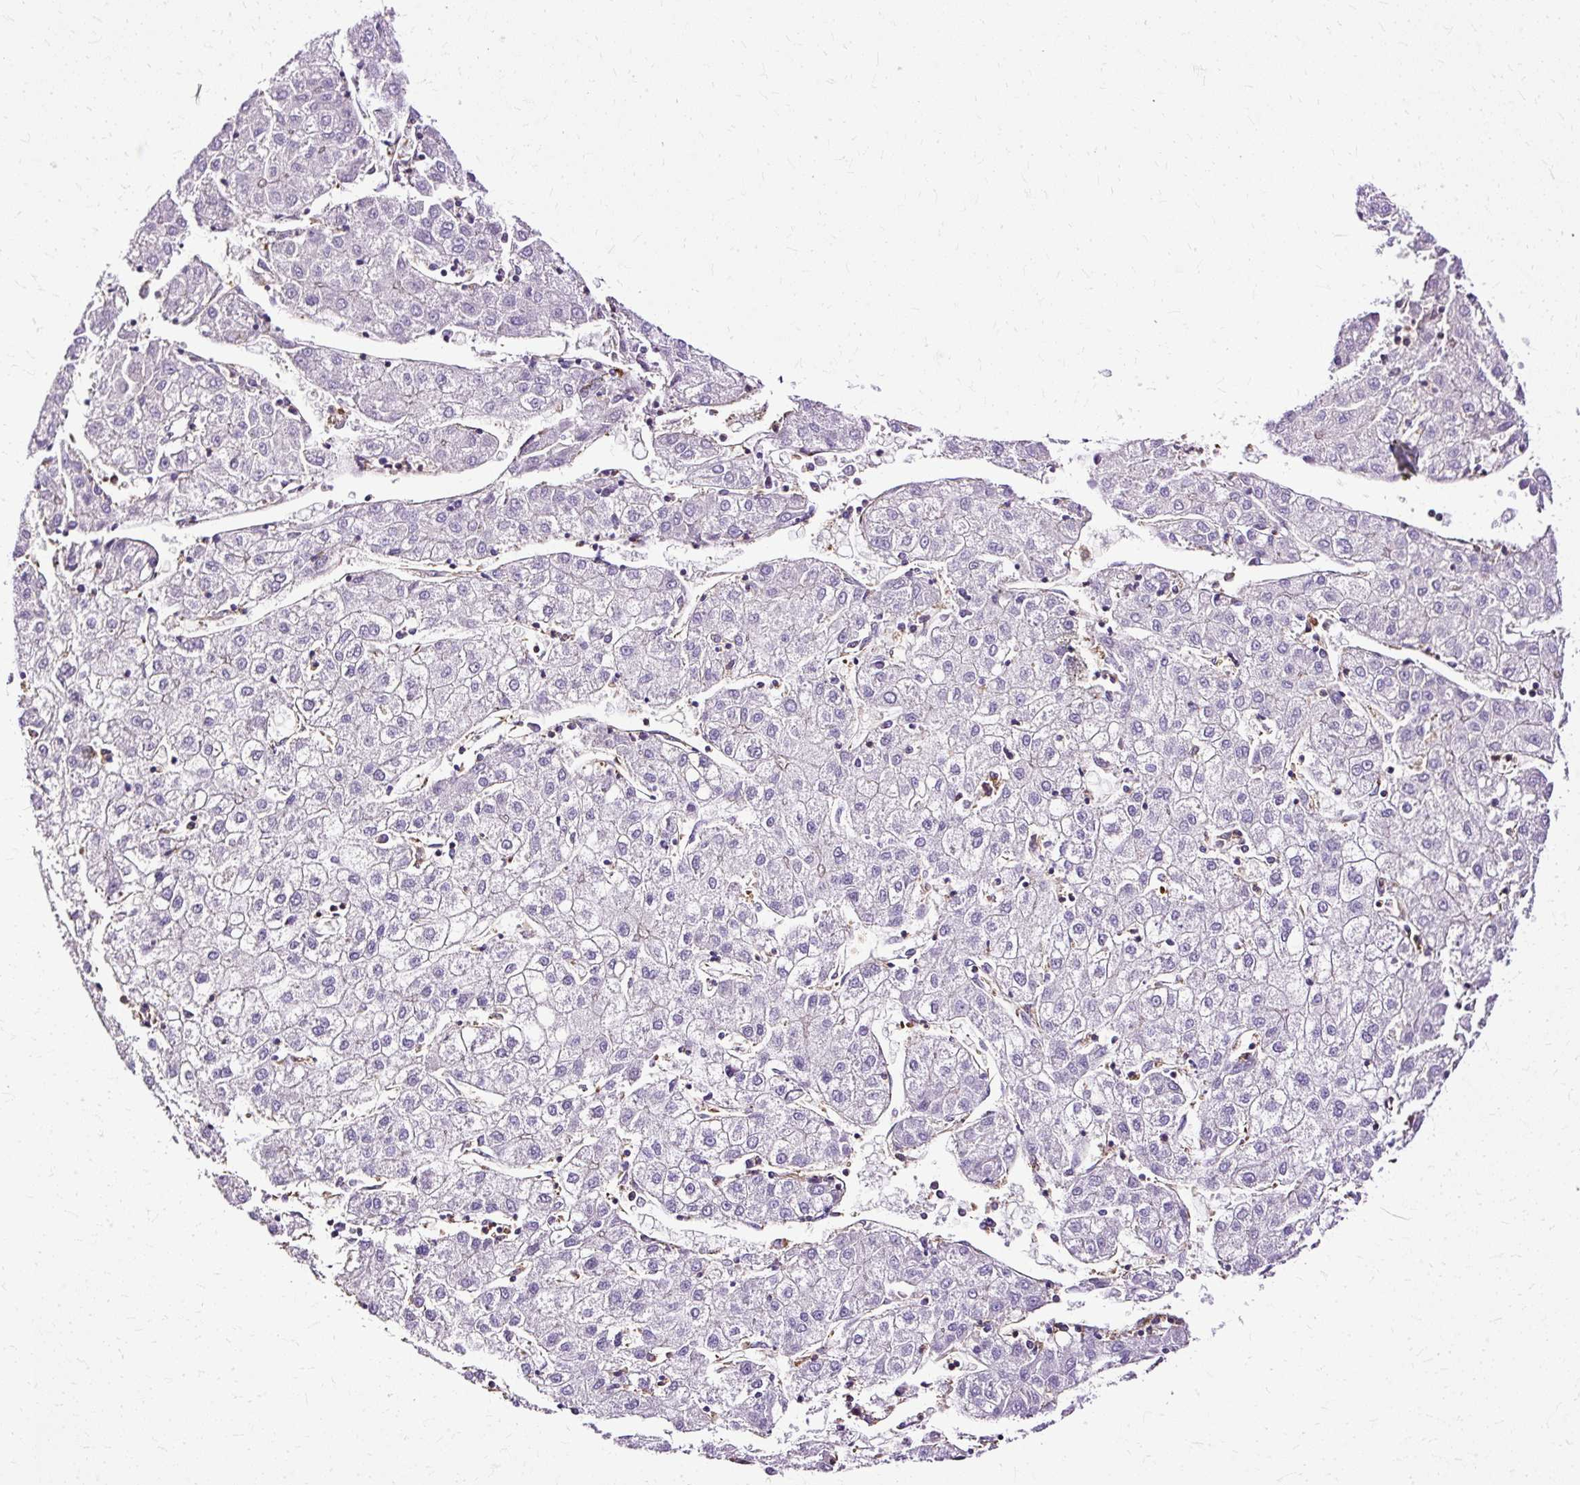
{"staining": {"intensity": "negative", "quantity": "none", "location": "none"}, "tissue": "liver cancer", "cell_type": "Tumor cells", "image_type": "cancer", "snomed": [{"axis": "morphology", "description": "Carcinoma, Hepatocellular, NOS"}, {"axis": "topography", "description": "Liver"}], "caption": "Micrograph shows no significant protein positivity in tumor cells of liver cancer.", "gene": "KLHL11", "patient": {"sex": "male", "age": 72}}